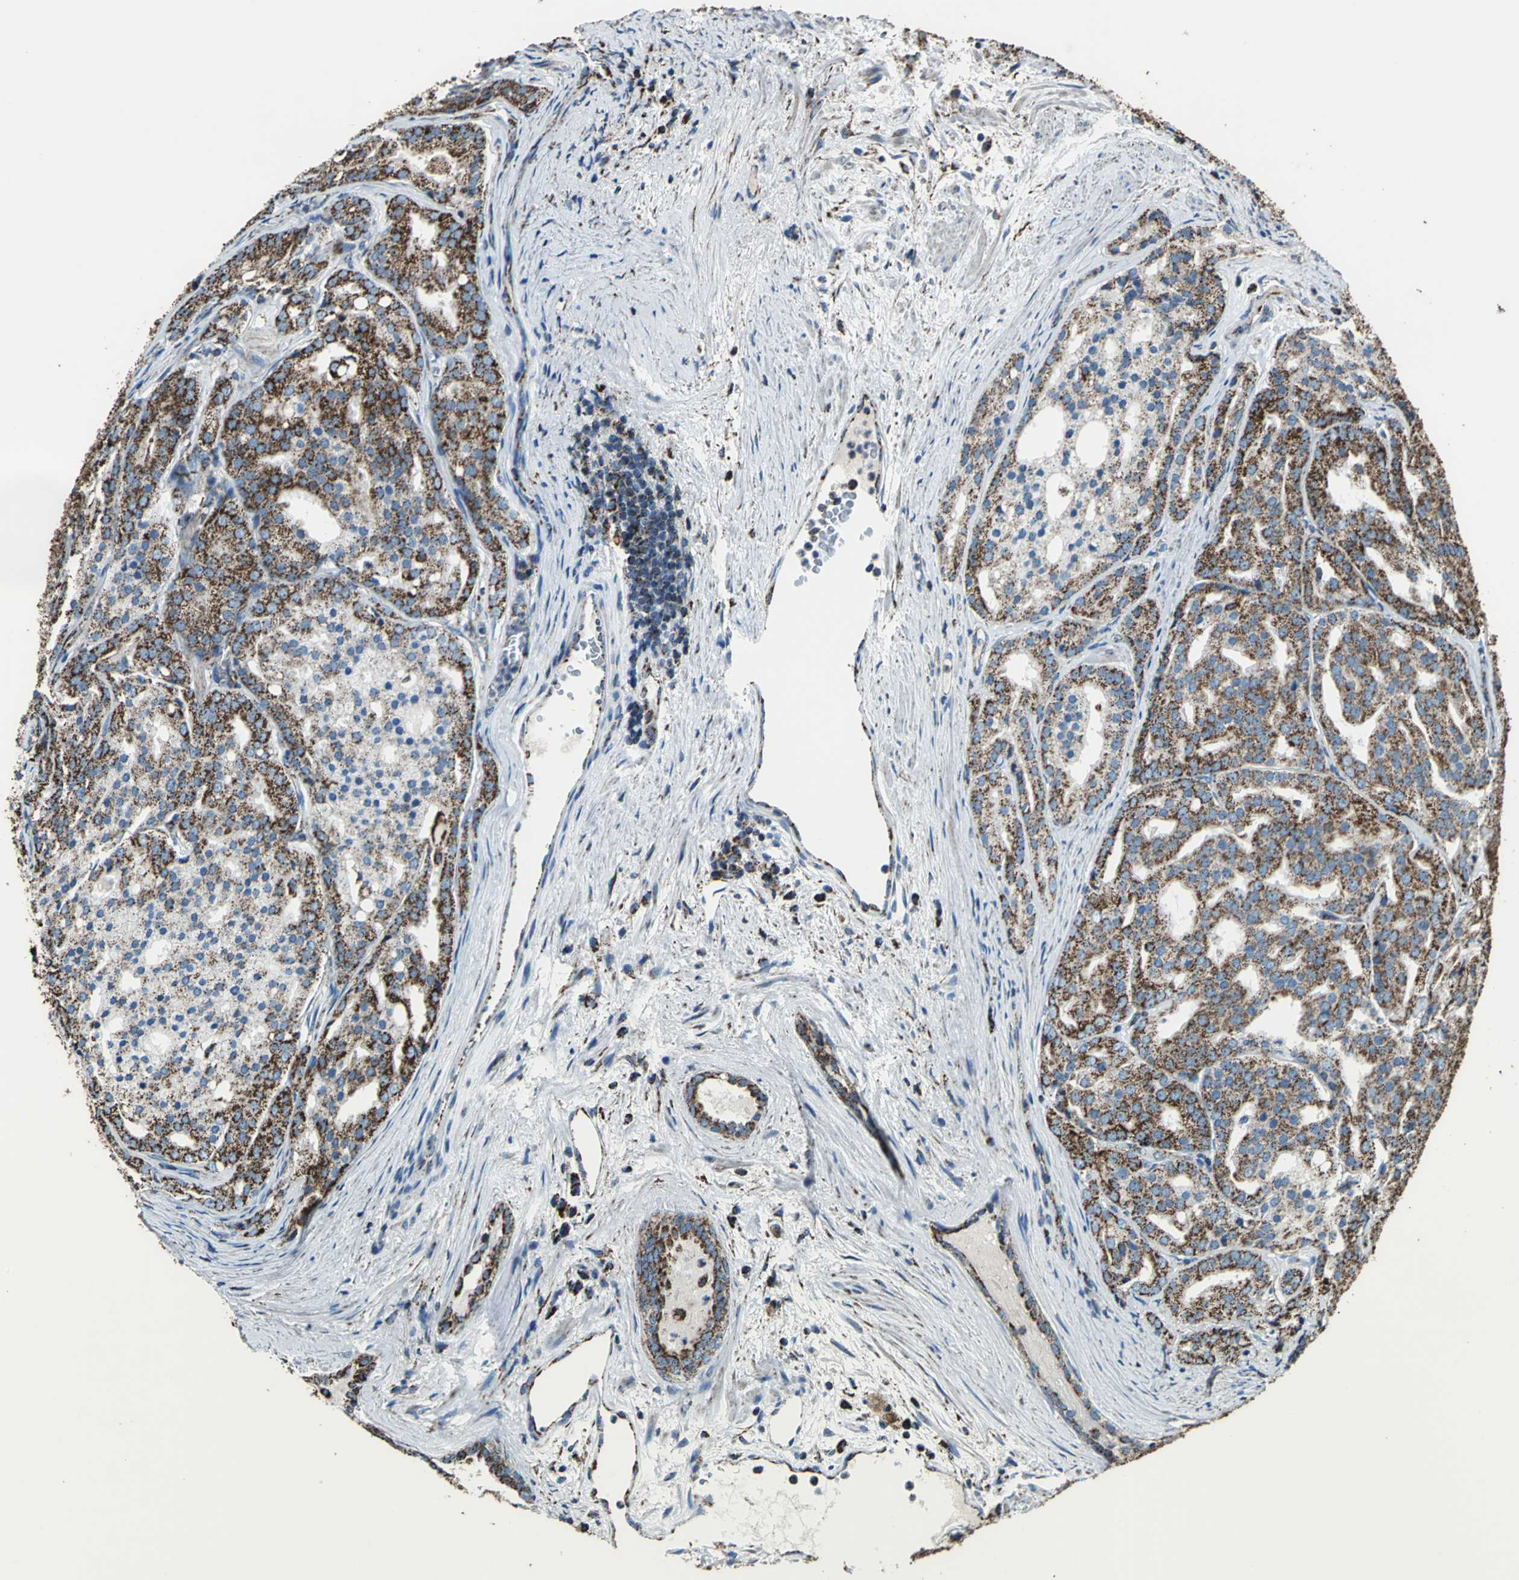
{"staining": {"intensity": "strong", "quantity": ">75%", "location": "none"}, "tissue": "prostate cancer", "cell_type": "Tumor cells", "image_type": "cancer", "snomed": [{"axis": "morphology", "description": "Adenocarcinoma, High grade"}, {"axis": "topography", "description": "Prostate"}], "caption": "Prostate cancer (adenocarcinoma (high-grade)) was stained to show a protein in brown. There is high levels of strong None staining in approximately >75% of tumor cells. (Stains: DAB in brown, nuclei in blue, Microscopy: brightfield microscopy at high magnification).", "gene": "ECH1", "patient": {"sex": "male", "age": 64}}